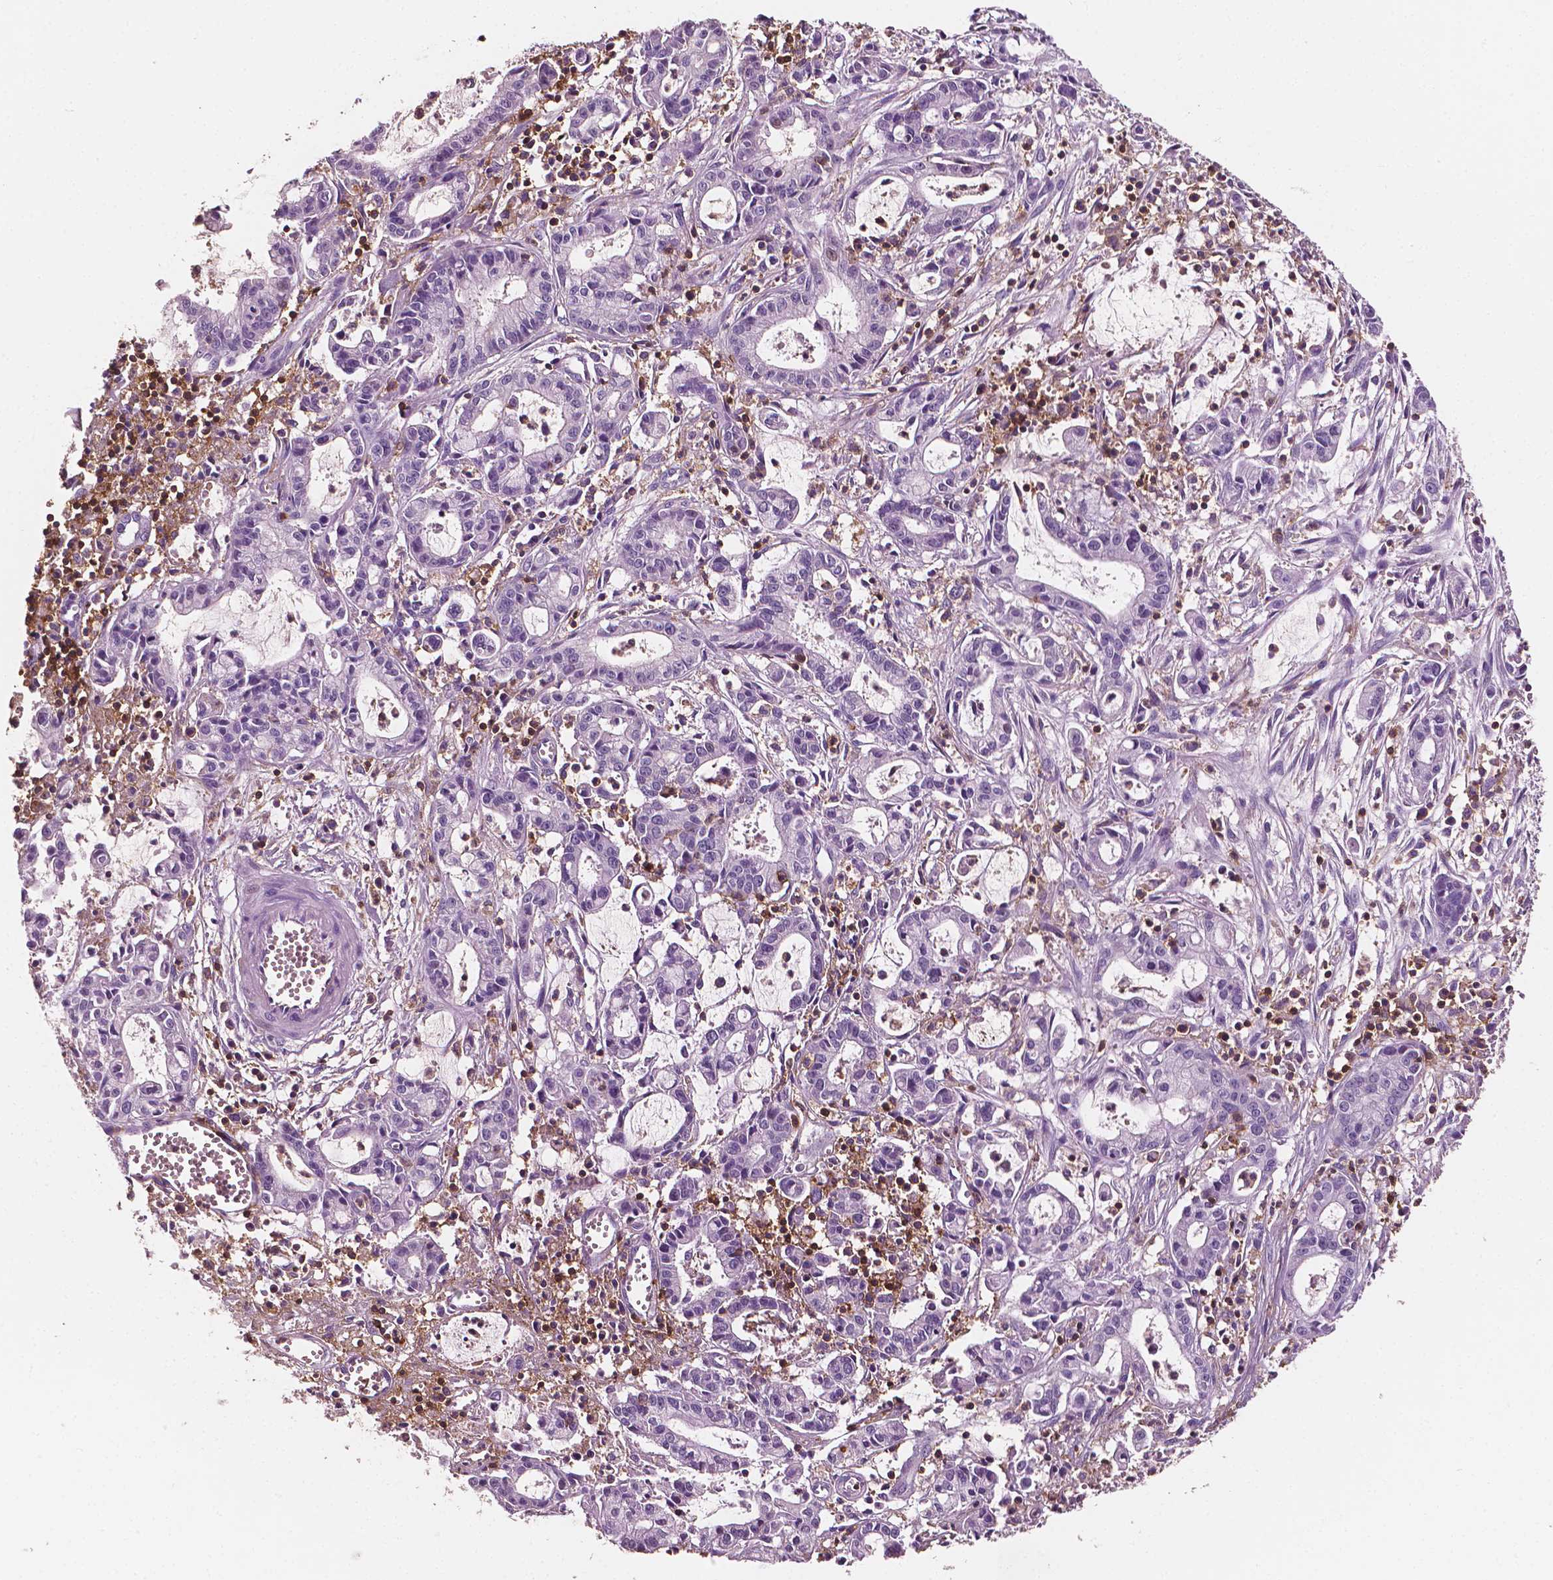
{"staining": {"intensity": "negative", "quantity": "none", "location": "none"}, "tissue": "pancreatic cancer", "cell_type": "Tumor cells", "image_type": "cancer", "snomed": [{"axis": "morphology", "description": "Adenocarcinoma, NOS"}, {"axis": "topography", "description": "Pancreas"}], "caption": "Pancreatic cancer (adenocarcinoma) was stained to show a protein in brown. There is no significant positivity in tumor cells. (Immunohistochemistry, brightfield microscopy, high magnification).", "gene": "PTPRC", "patient": {"sex": "male", "age": 48}}